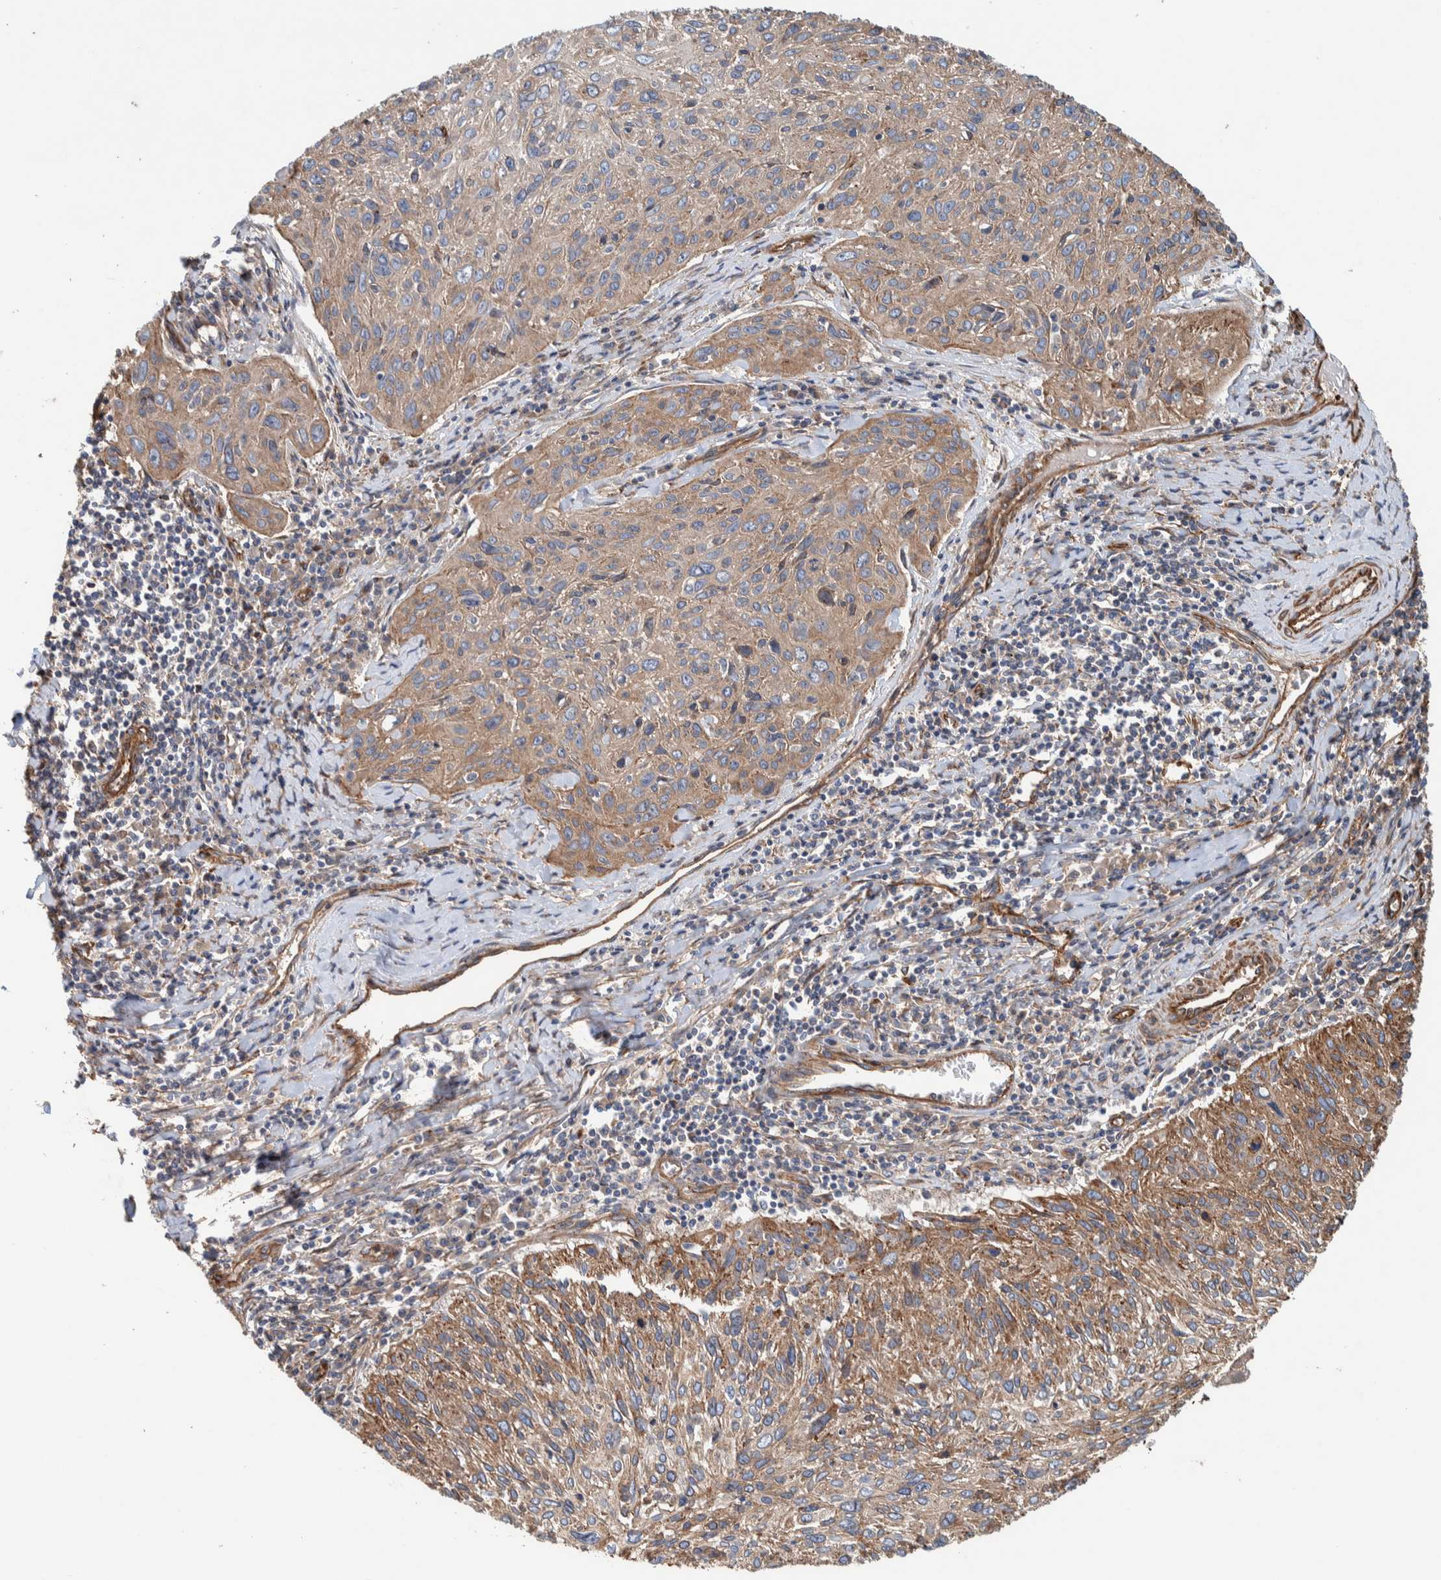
{"staining": {"intensity": "moderate", "quantity": ">75%", "location": "cytoplasmic/membranous"}, "tissue": "cervical cancer", "cell_type": "Tumor cells", "image_type": "cancer", "snomed": [{"axis": "morphology", "description": "Squamous cell carcinoma, NOS"}, {"axis": "topography", "description": "Cervix"}], "caption": "Cervical squamous cell carcinoma stained for a protein shows moderate cytoplasmic/membranous positivity in tumor cells. (DAB (3,3'-diaminobenzidine) IHC, brown staining for protein, blue staining for nuclei).", "gene": "PKD1L1", "patient": {"sex": "female", "age": 51}}